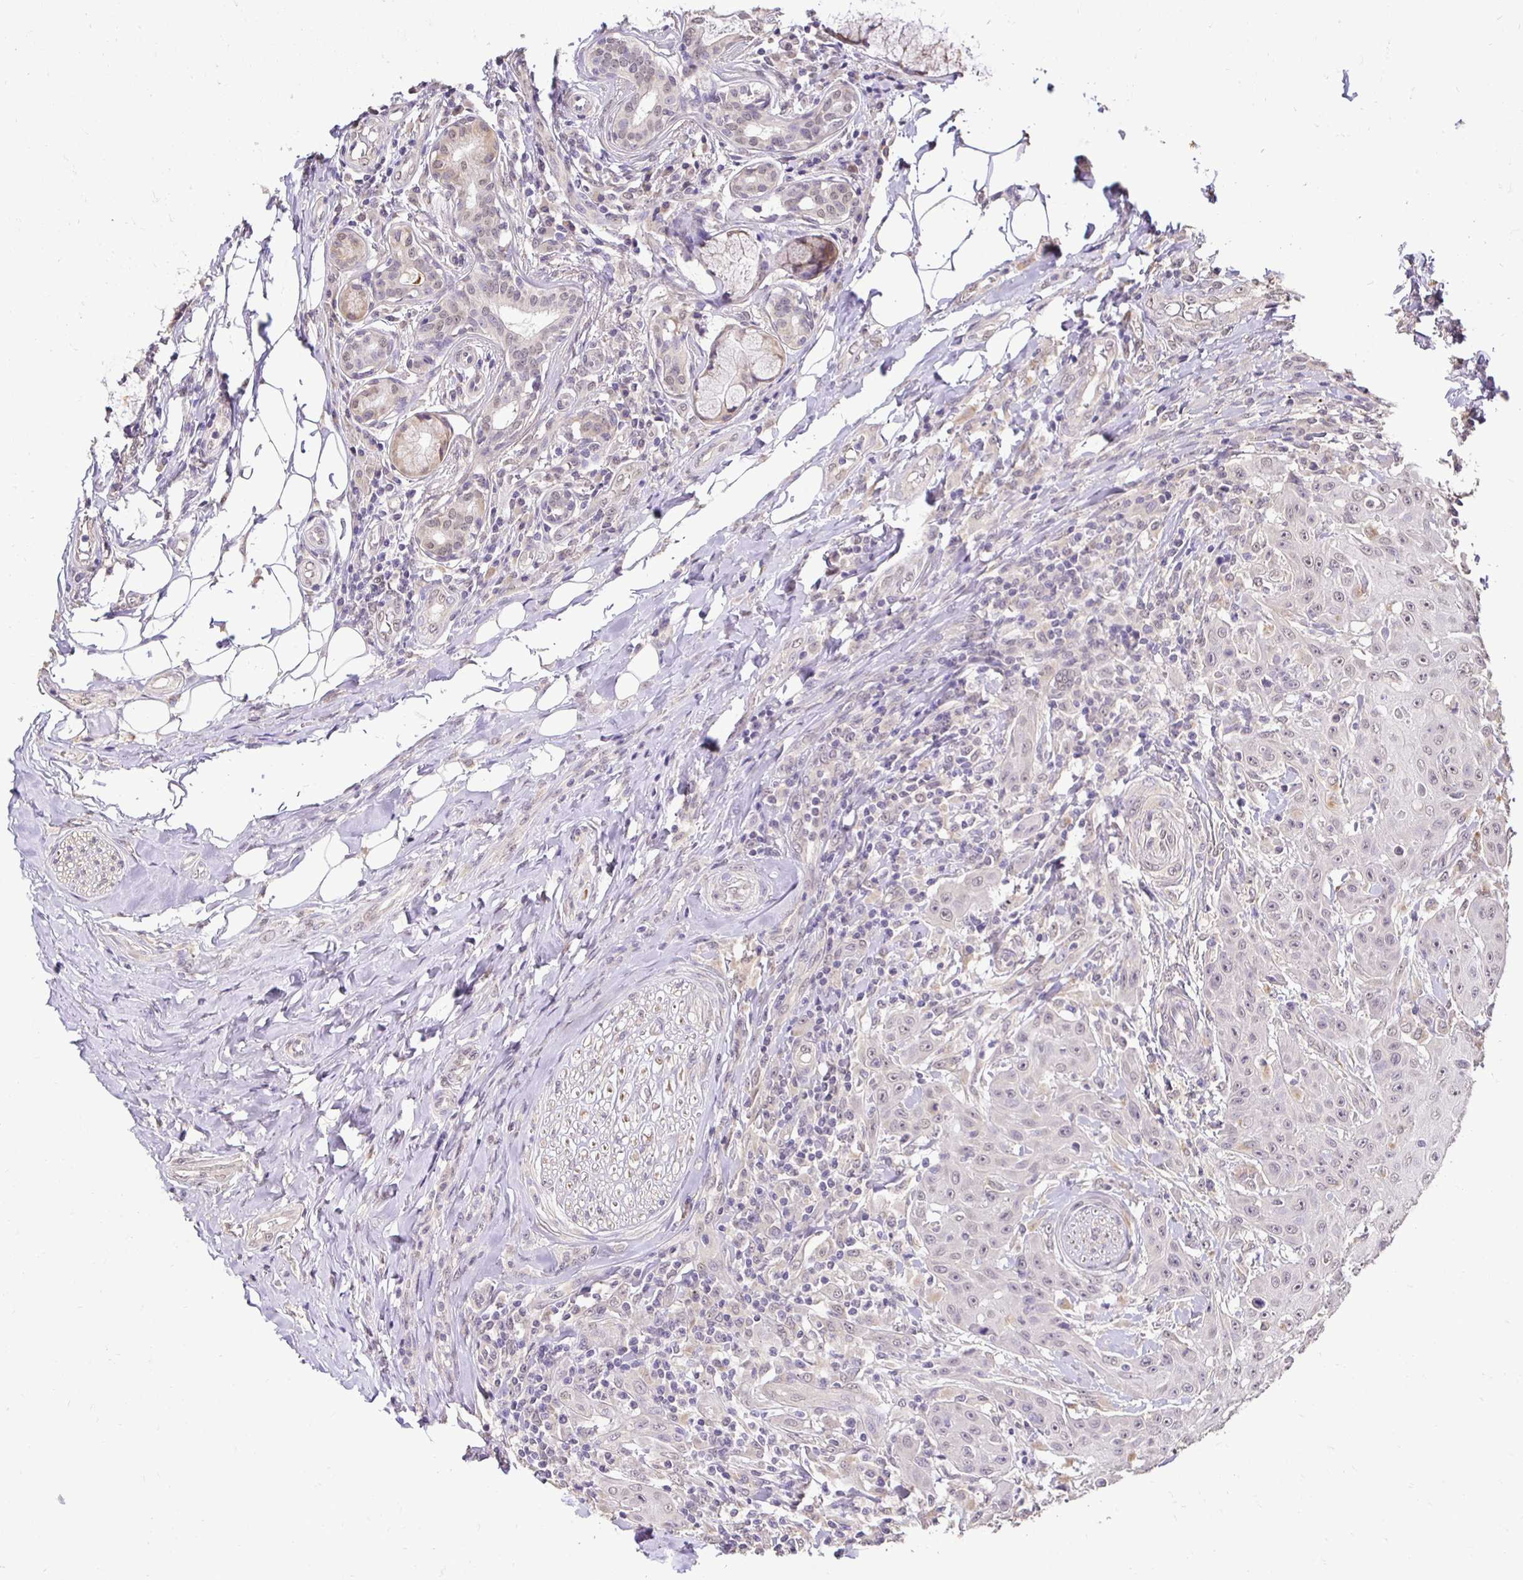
{"staining": {"intensity": "weak", "quantity": "25%-75%", "location": "nuclear"}, "tissue": "head and neck cancer", "cell_type": "Tumor cells", "image_type": "cancer", "snomed": [{"axis": "morphology", "description": "Normal tissue, NOS"}, {"axis": "morphology", "description": "Squamous cell carcinoma, NOS"}, {"axis": "topography", "description": "Oral tissue"}, {"axis": "topography", "description": "Head-Neck"}], "caption": "Head and neck cancer was stained to show a protein in brown. There is low levels of weak nuclear expression in about 25%-75% of tumor cells. (brown staining indicates protein expression, while blue staining denotes nuclei).", "gene": "RHEBL1", "patient": {"sex": "female", "age": 55}}